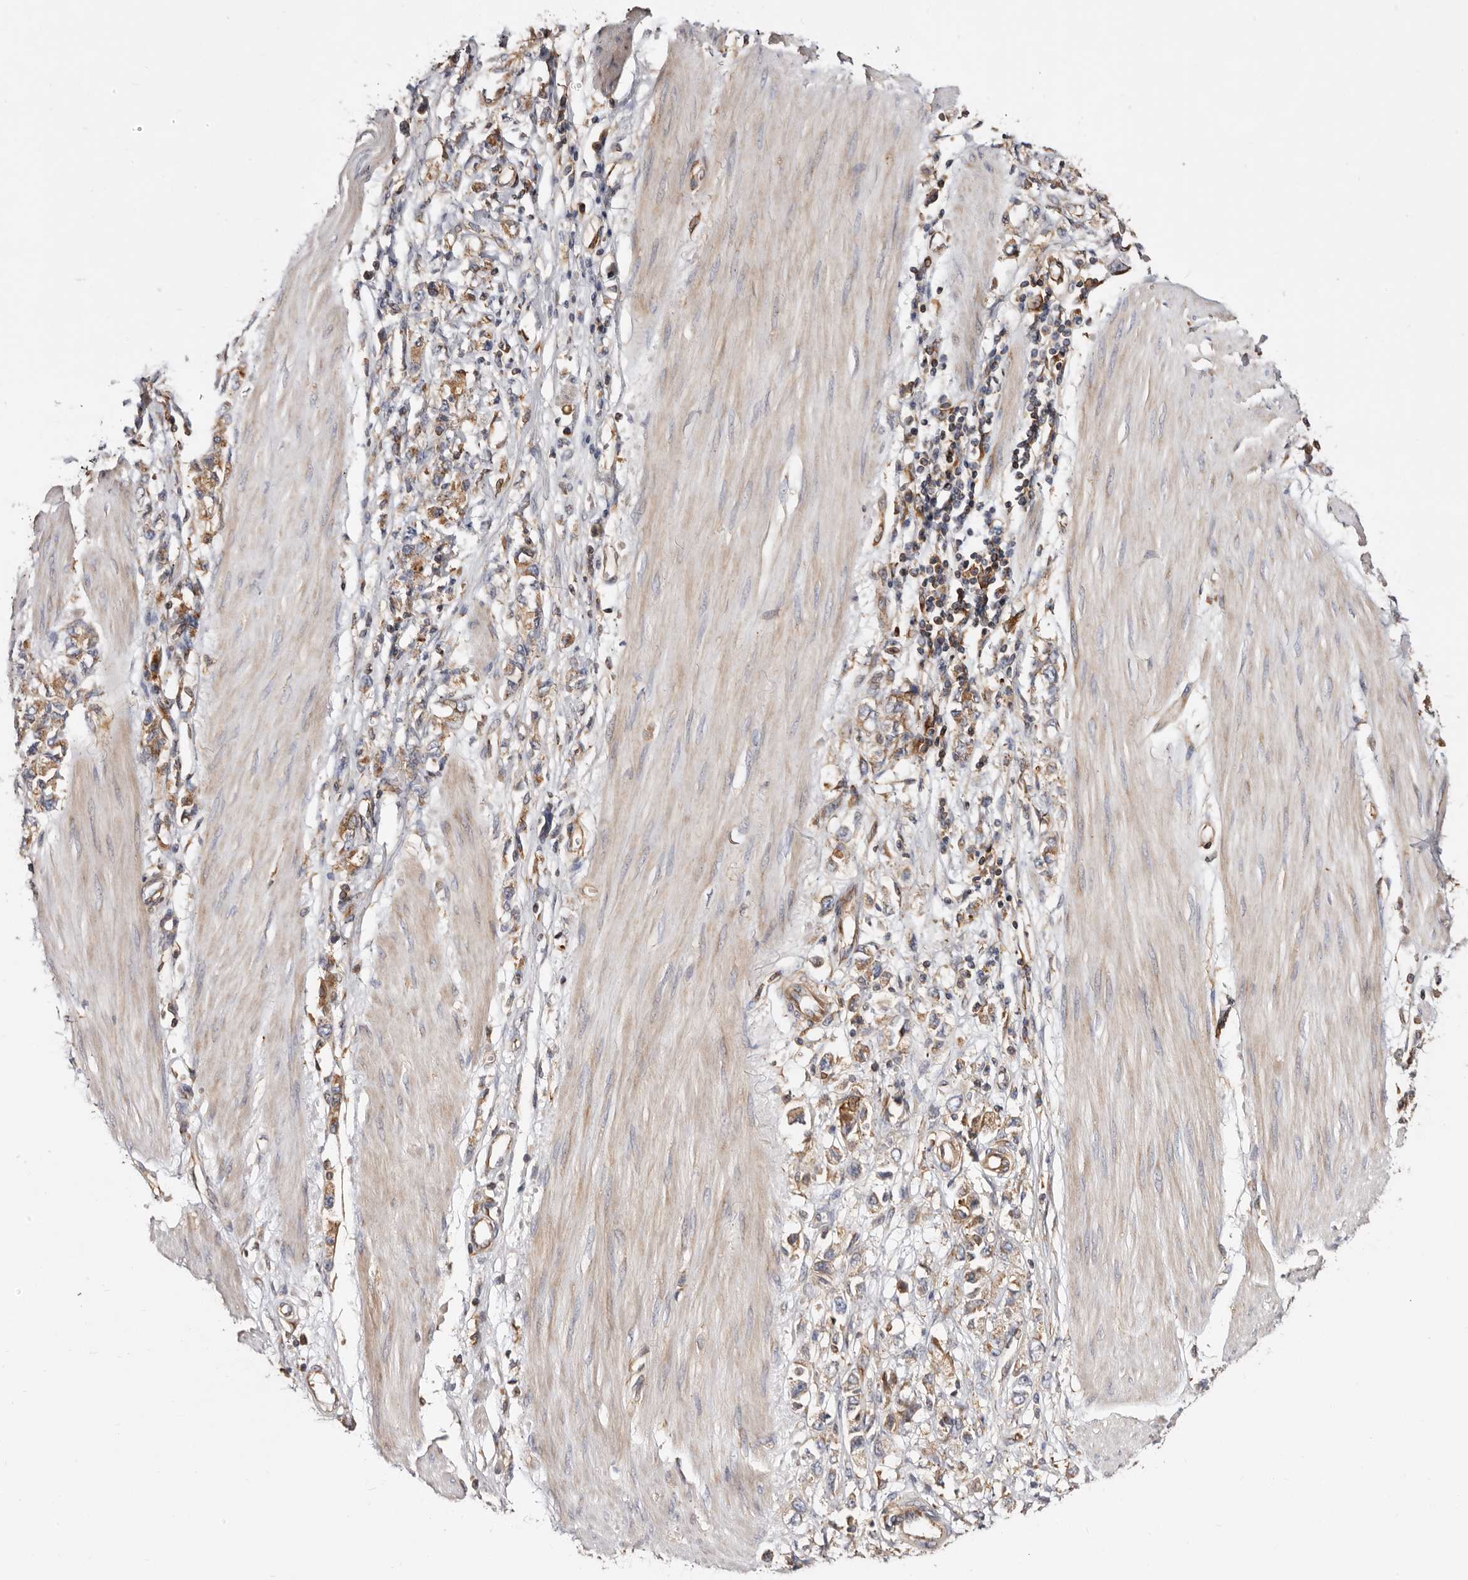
{"staining": {"intensity": "weak", "quantity": ">75%", "location": "cytoplasmic/membranous"}, "tissue": "stomach cancer", "cell_type": "Tumor cells", "image_type": "cancer", "snomed": [{"axis": "morphology", "description": "Adenocarcinoma, NOS"}, {"axis": "topography", "description": "Stomach"}], "caption": "Weak cytoplasmic/membranous protein positivity is appreciated in approximately >75% of tumor cells in stomach adenocarcinoma.", "gene": "COQ8B", "patient": {"sex": "female", "age": 76}}